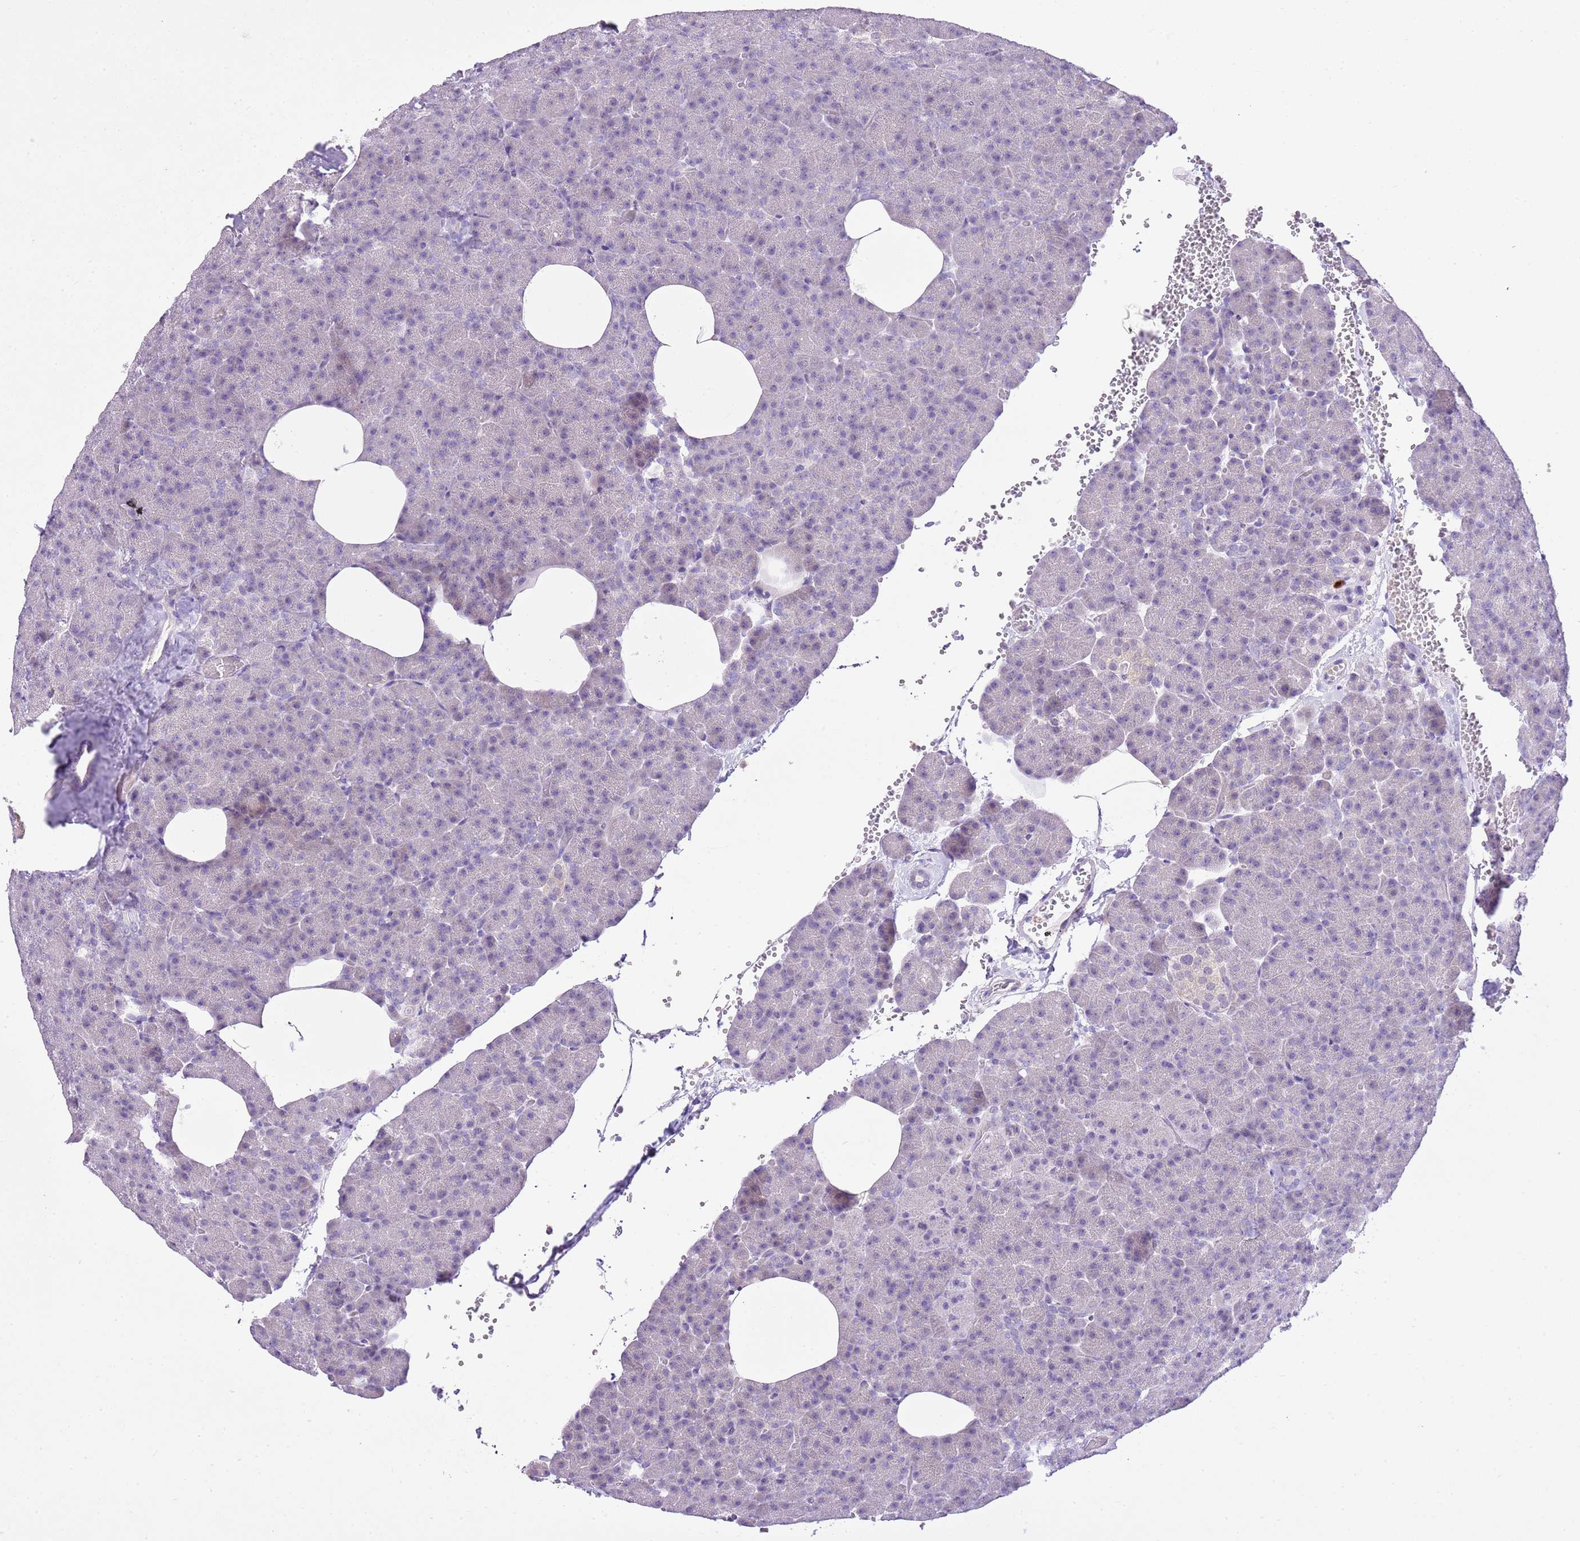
{"staining": {"intensity": "negative", "quantity": "none", "location": "none"}, "tissue": "pancreas", "cell_type": "Exocrine glandular cells", "image_type": "normal", "snomed": [{"axis": "morphology", "description": "Normal tissue, NOS"}, {"axis": "morphology", "description": "Carcinoid, malignant, NOS"}, {"axis": "topography", "description": "Pancreas"}], "caption": "IHC micrograph of benign pancreas: human pancreas stained with DAB shows no significant protein positivity in exocrine glandular cells. Brightfield microscopy of immunohistochemistry stained with DAB (brown) and hematoxylin (blue), captured at high magnification.", "gene": "XPO7", "patient": {"sex": "female", "age": 35}}